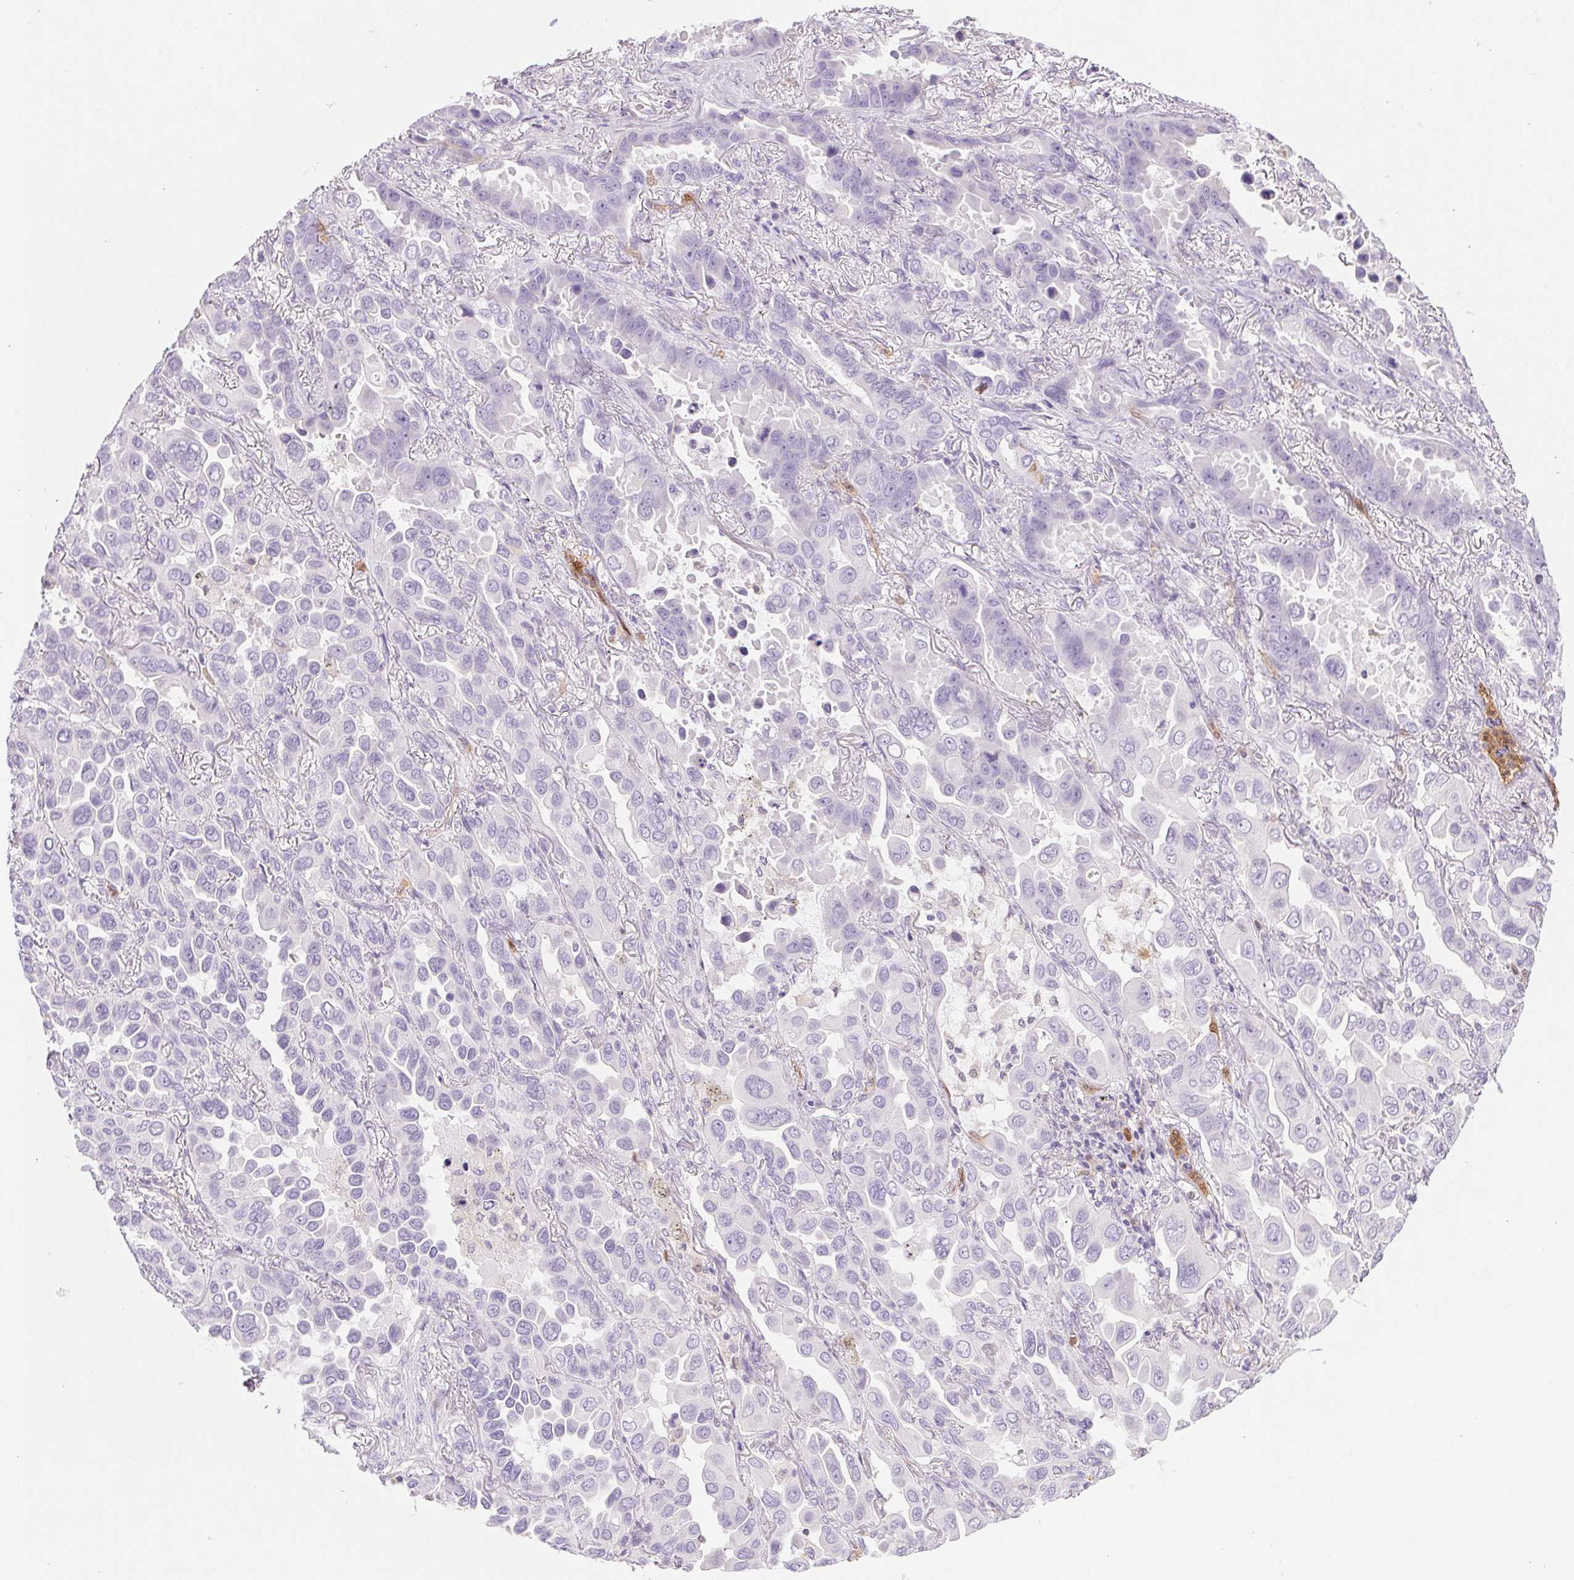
{"staining": {"intensity": "negative", "quantity": "none", "location": "none"}, "tissue": "lung cancer", "cell_type": "Tumor cells", "image_type": "cancer", "snomed": [{"axis": "morphology", "description": "Adenocarcinoma, NOS"}, {"axis": "topography", "description": "Lung"}], "caption": "Immunohistochemical staining of adenocarcinoma (lung) exhibits no significant staining in tumor cells.", "gene": "TMEM45A", "patient": {"sex": "male", "age": 64}}